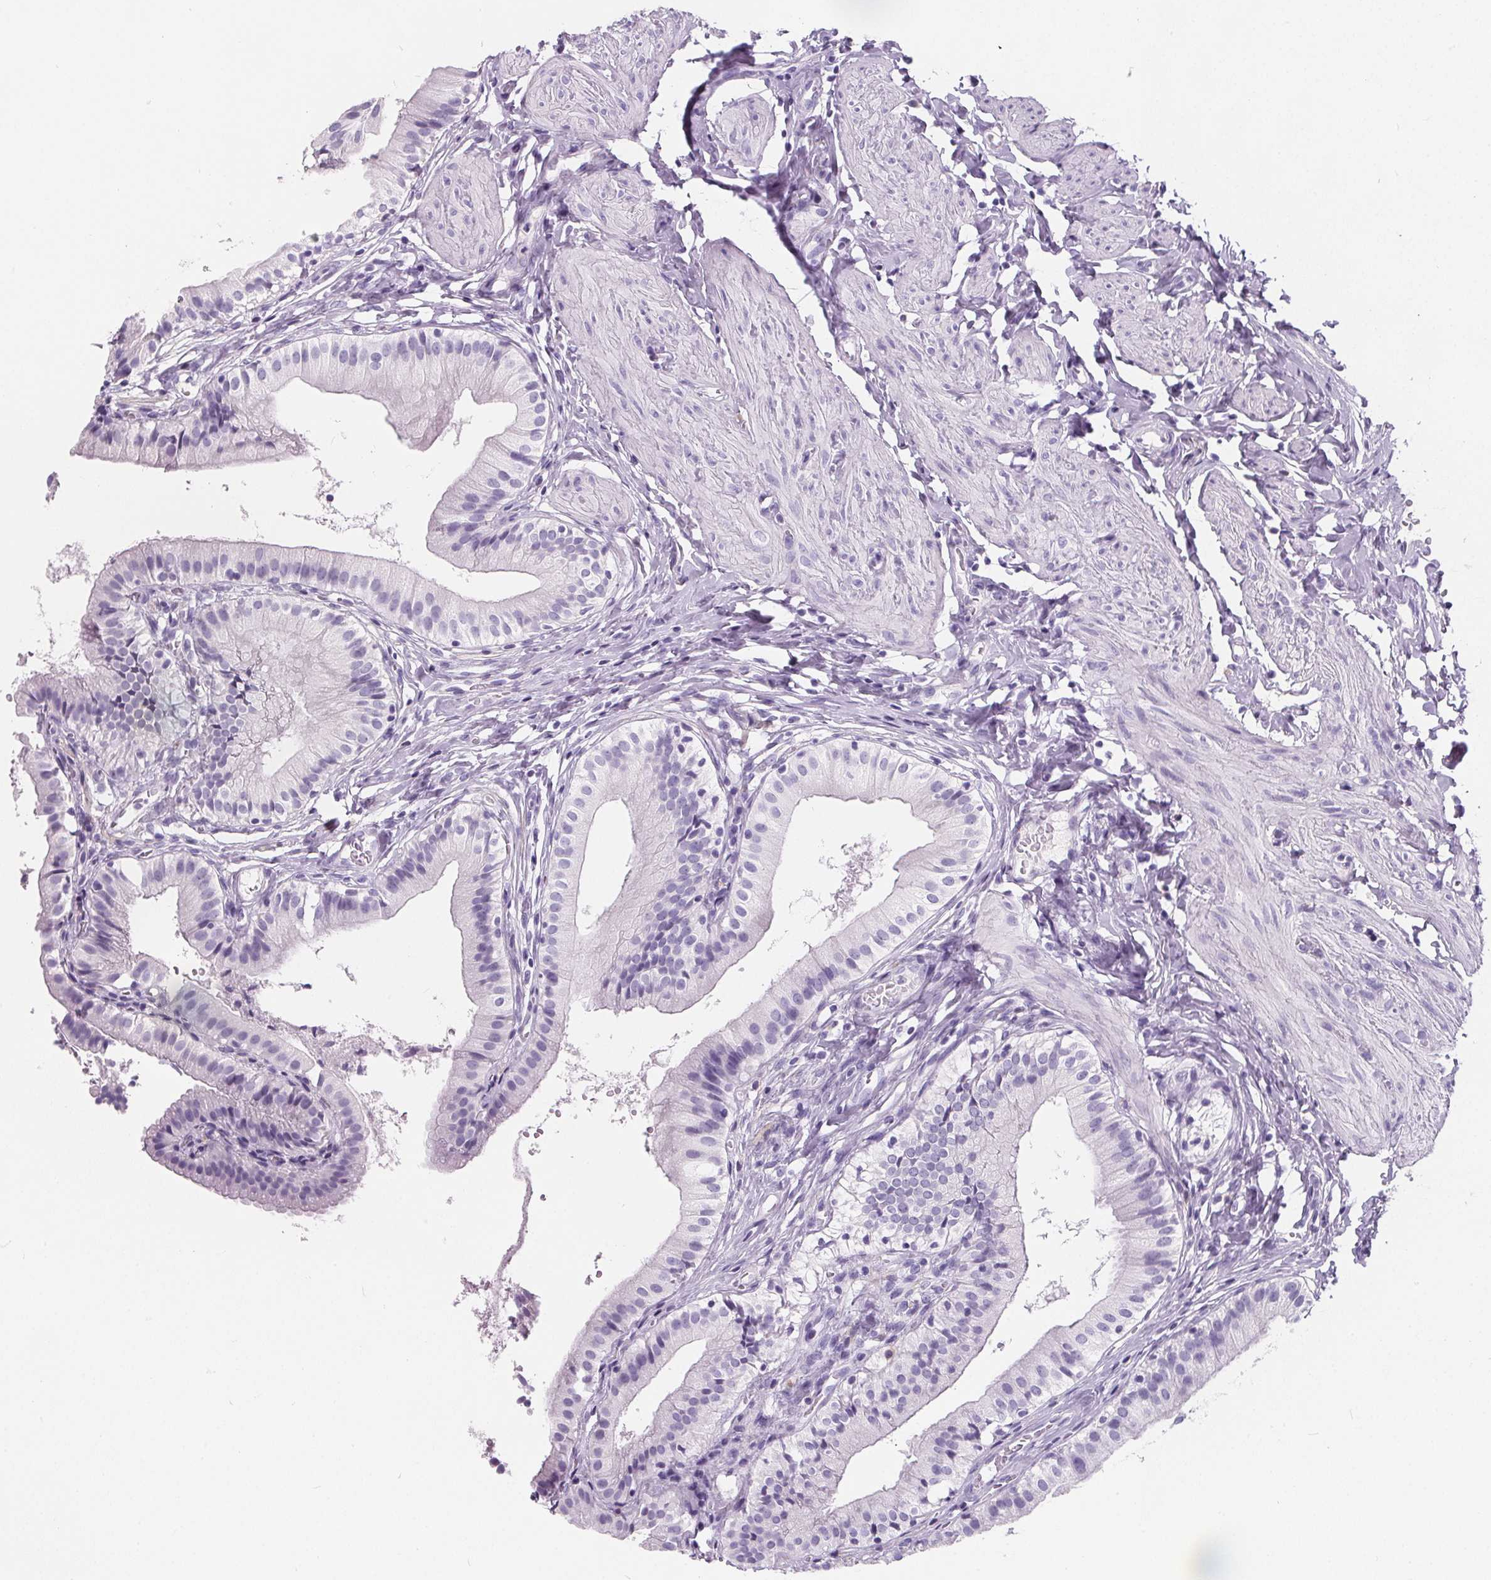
{"staining": {"intensity": "negative", "quantity": "none", "location": "none"}, "tissue": "gallbladder", "cell_type": "Glandular cells", "image_type": "normal", "snomed": [{"axis": "morphology", "description": "Normal tissue, NOS"}, {"axis": "topography", "description": "Gallbladder"}], "caption": "IHC of unremarkable gallbladder displays no expression in glandular cells. (DAB (3,3'-diaminobenzidine) immunohistochemistry (IHC), high magnification).", "gene": "ADRB1", "patient": {"sex": "female", "age": 47}}